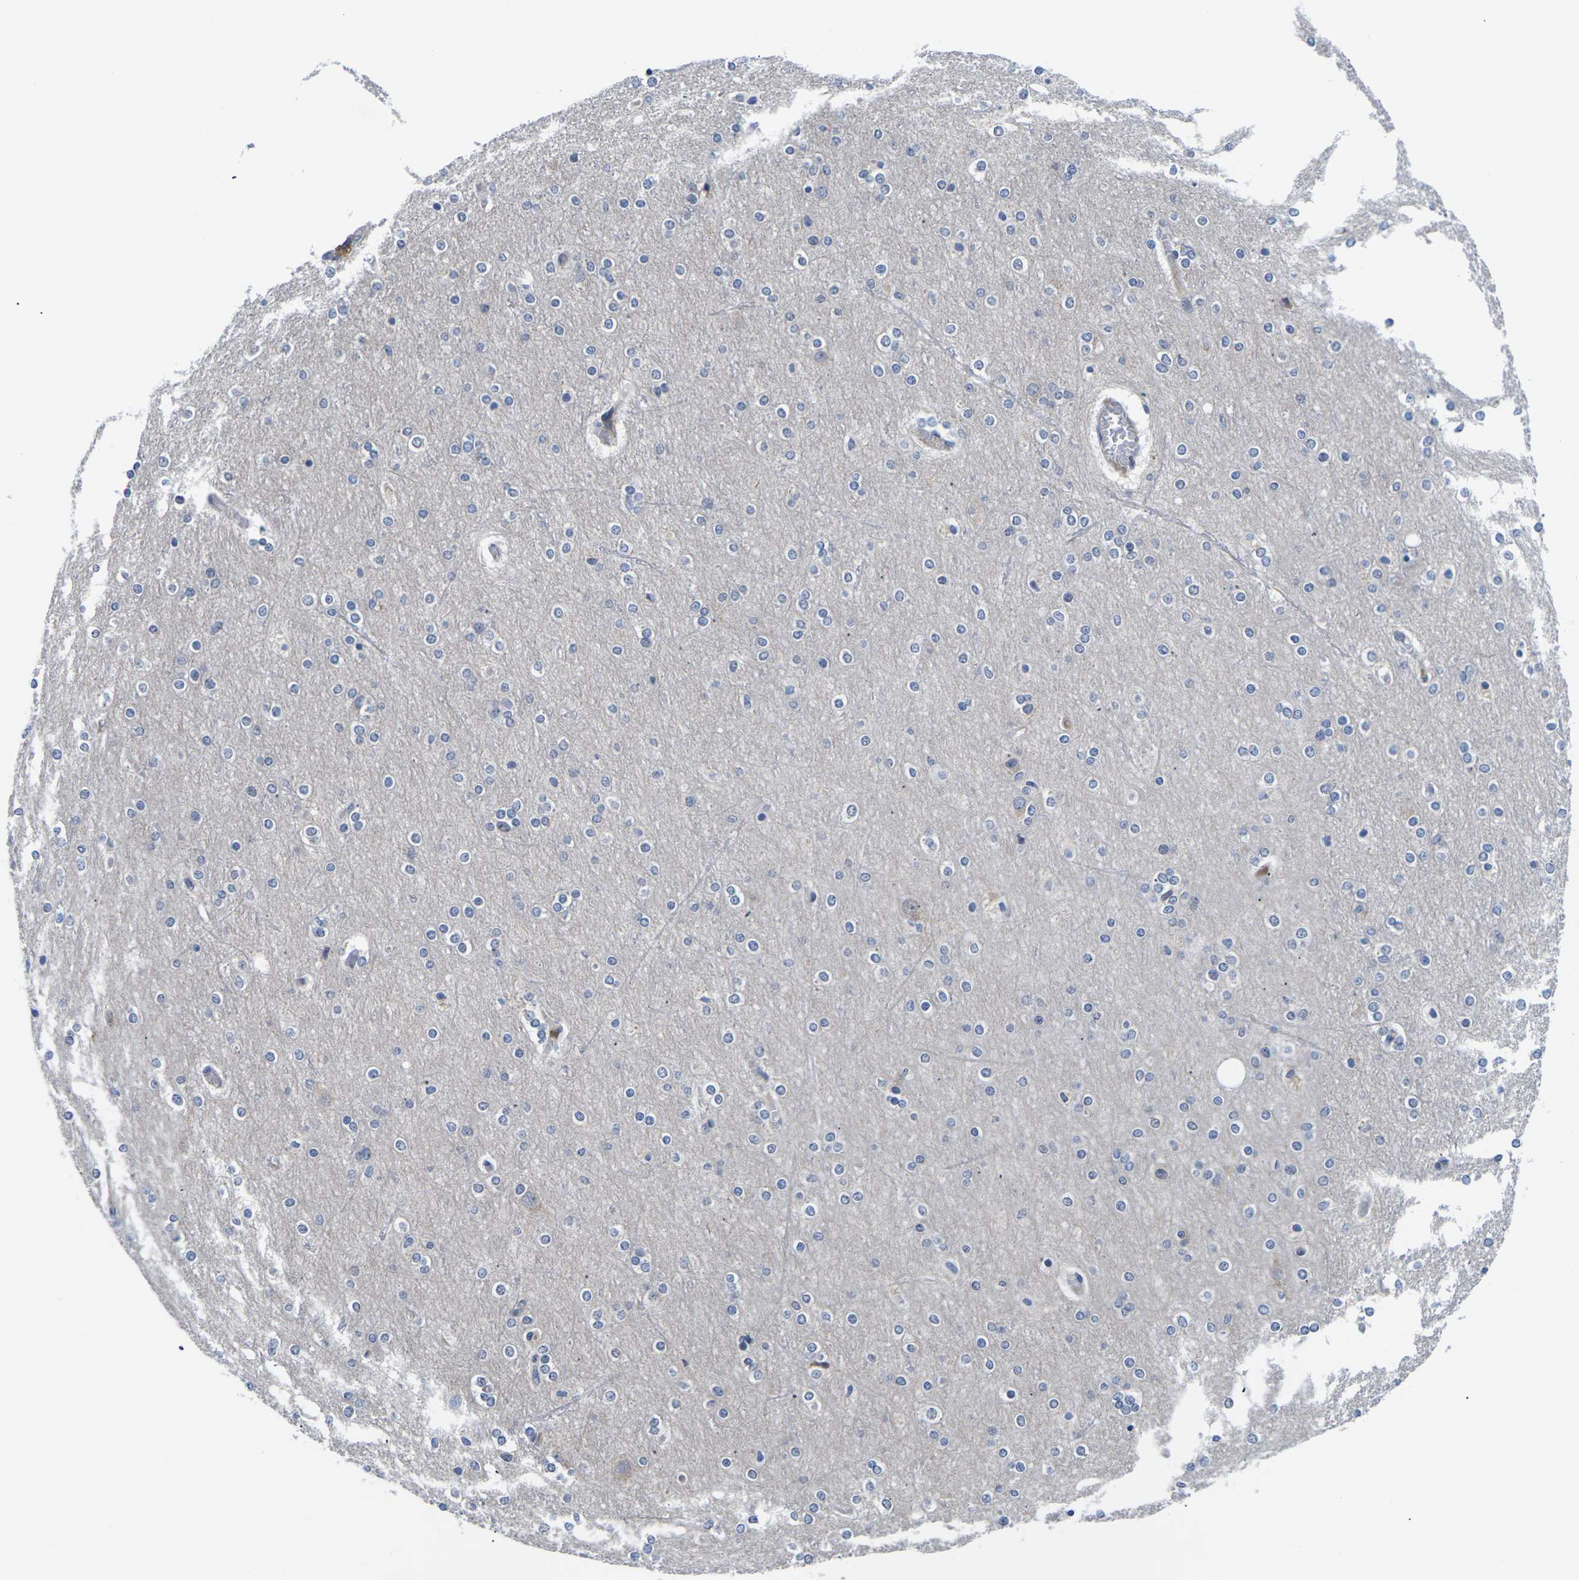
{"staining": {"intensity": "negative", "quantity": "none", "location": "none"}, "tissue": "cerebral cortex", "cell_type": "Endothelial cells", "image_type": "normal", "snomed": [{"axis": "morphology", "description": "Normal tissue, NOS"}, {"axis": "topography", "description": "Cerebral cortex"}], "caption": "A micrograph of human cerebral cortex is negative for staining in endothelial cells. (Brightfield microscopy of DAB (3,3'-diaminobenzidine) immunohistochemistry at high magnification).", "gene": "ST6GAL2", "patient": {"sex": "female", "age": 54}}